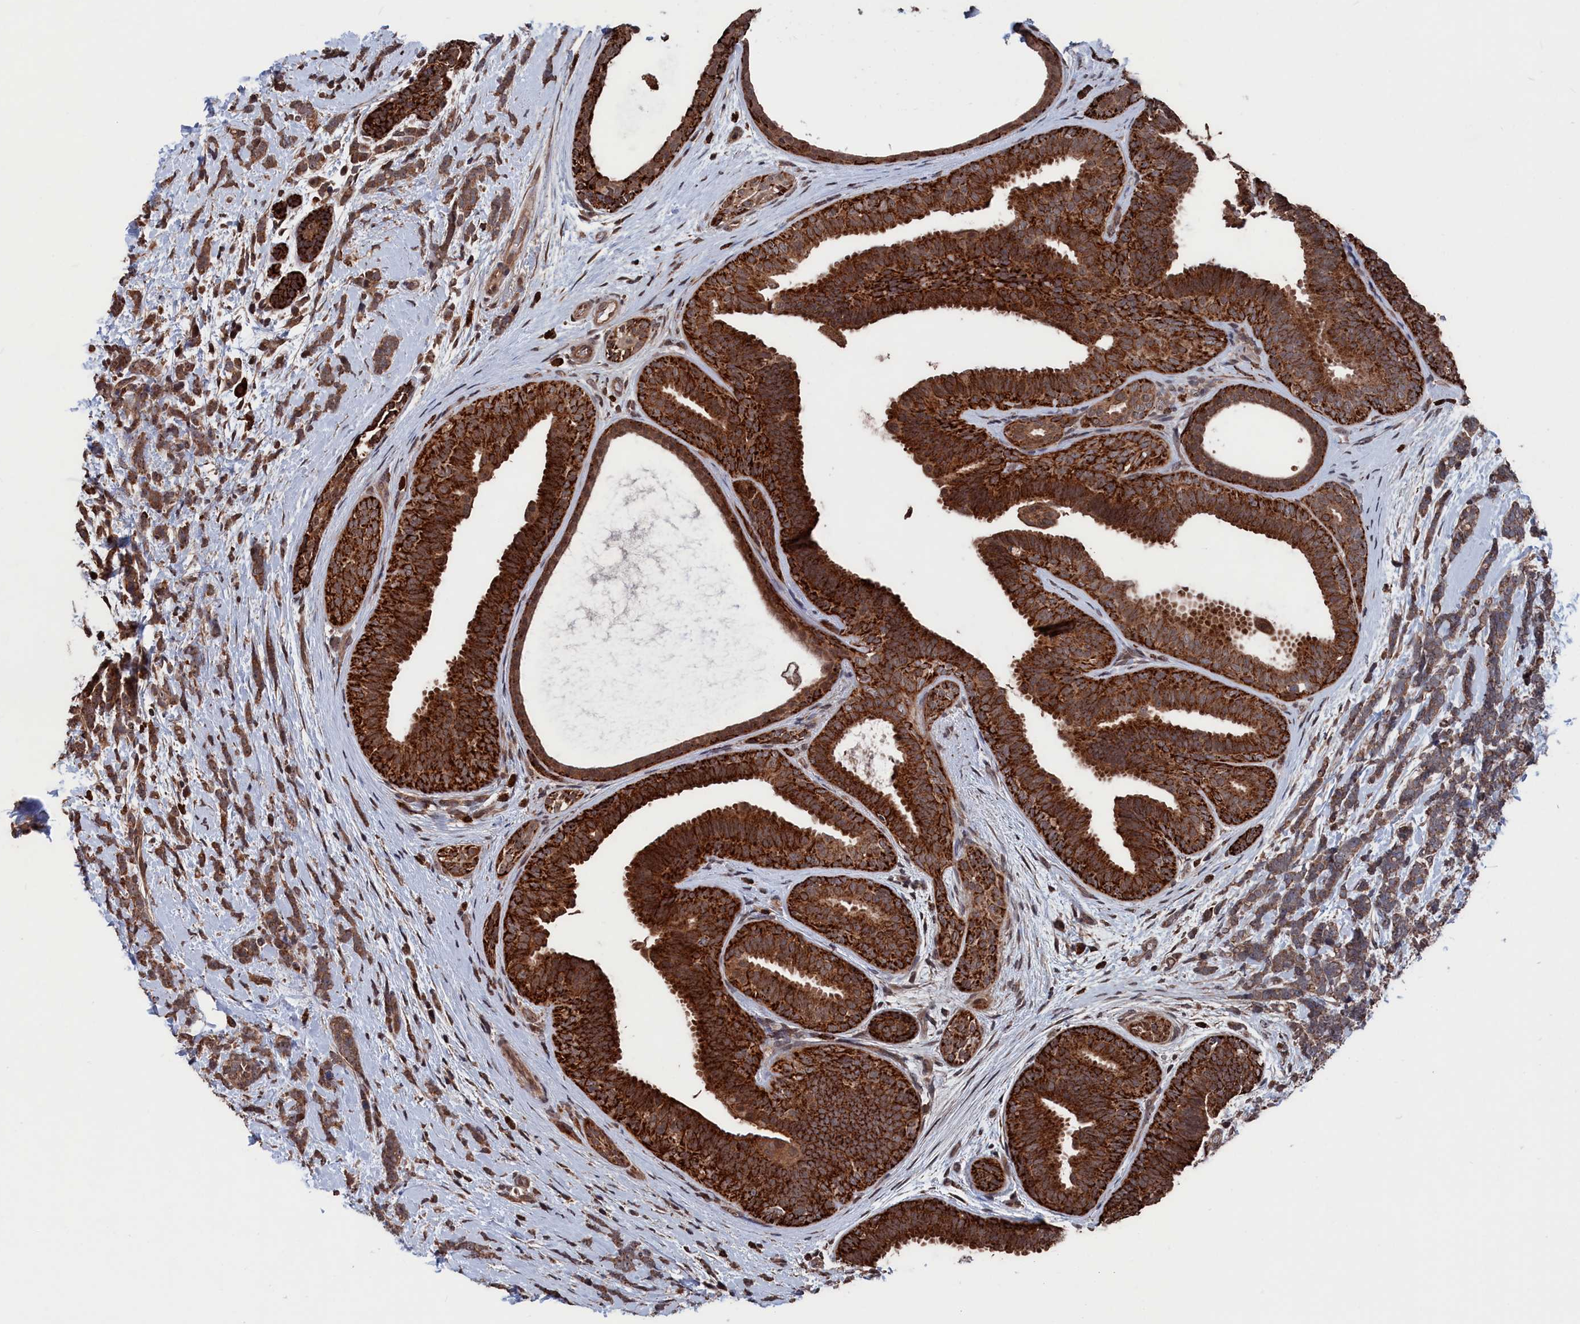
{"staining": {"intensity": "moderate", "quantity": ">75%", "location": "cytoplasmic/membranous,nuclear"}, "tissue": "breast cancer", "cell_type": "Tumor cells", "image_type": "cancer", "snomed": [{"axis": "morphology", "description": "Lobular carcinoma"}, {"axis": "topography", "description": "Breast"}], "caption": "High-power microscopy captured an IHC photomicrograph of breast cancer, revealing moderate cytoplasmic/membranous and nuclear staining in approximately >75% of tumor cells. Immunohistochemistry (ihc) stains the protein in brown and the nuclei are stained blue.", "gene": "PDE12", "patient": {"sex": "female", "age": 58}}